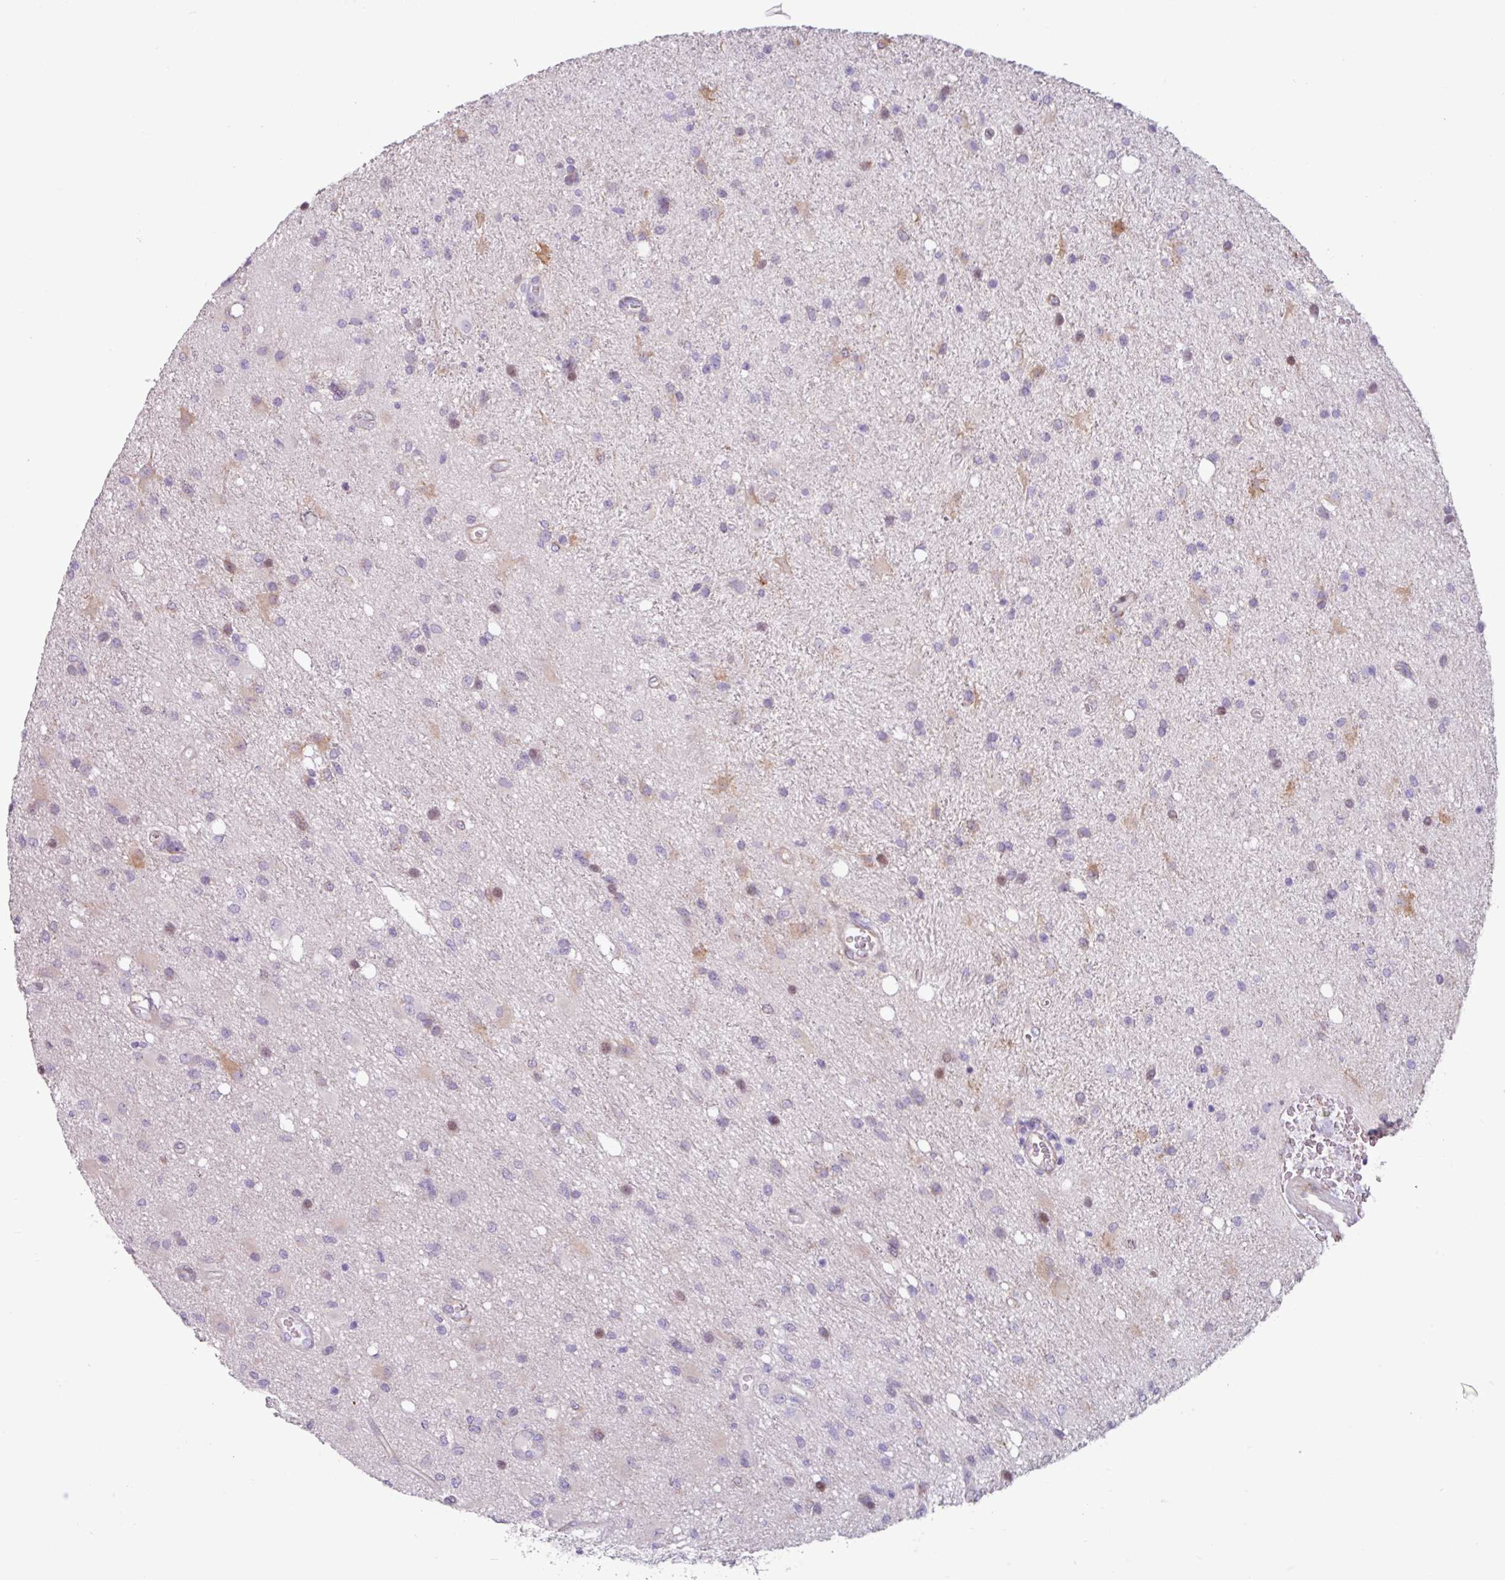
{"staining": {"intensity": "weak", "quantity": "<25%", "location": "cytoplasmic/membranous,nuclear"}, "tissue": "glioma", "cell_type": "Tumor cells", "image_type": "cancer", "snomed": [{"axis": "morphology", "description": "Glioma, malignant, High grade"}, {"axis": "topography", "description": "Brain"}], "caption": "This is a histopathology image of immunohistochemistry (IHC) staining of high-grade glioma (malignant), which shows no positivity in tumor cells. The staining was performed using DAB (3,3'-diaminobenzidine) to visualize the protein expression in brown, while the nuclei were stained in blue with hematoxylin (Magnification: 20x).", "gene": "PPP1R35", "patient": {"sex": "male", "age": 67}}